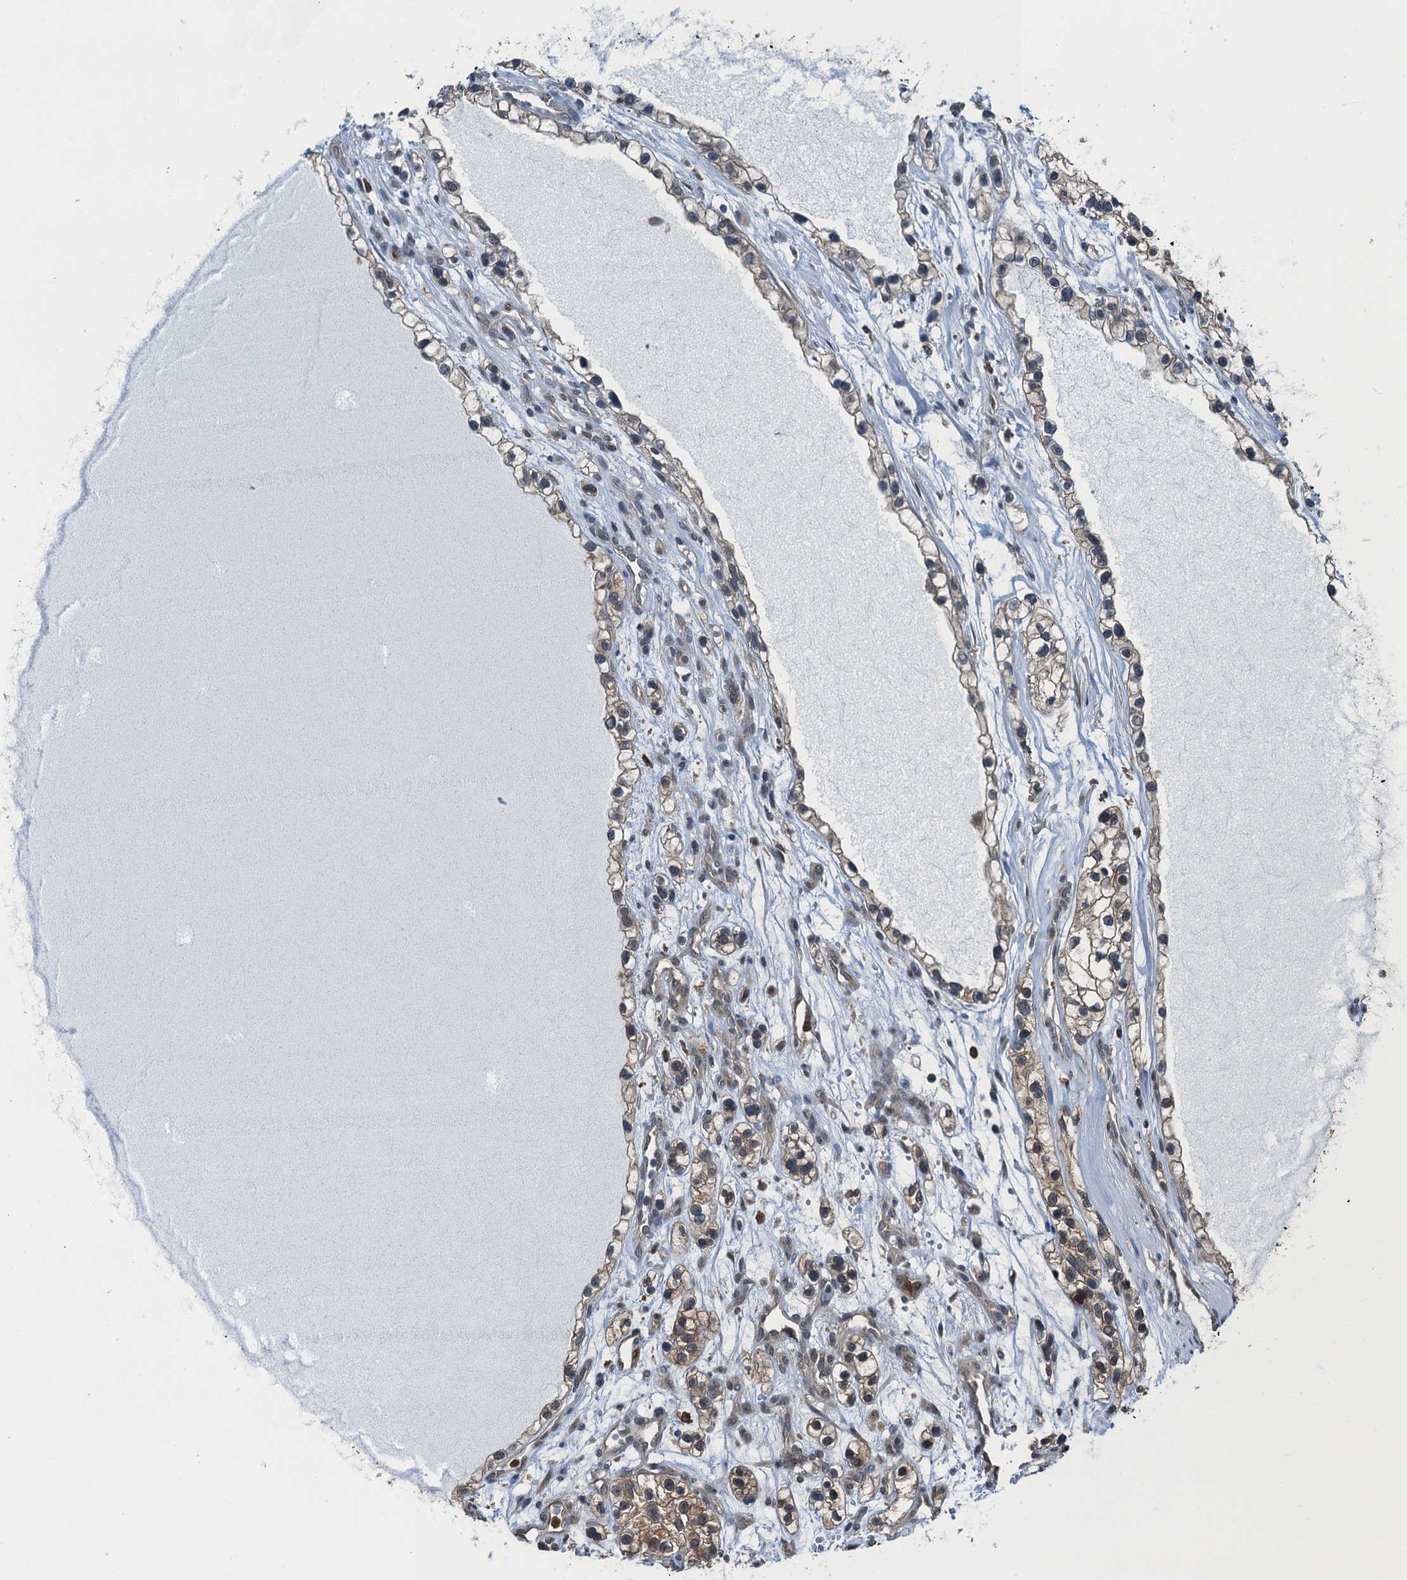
{"staining": {"intensity": "weak", "quantity": "<25%", "location": "cytoplasmic/membranous"}, "tissue": "renal cancer", "cell_type": "Tumor cells", "image_type": "cancer", "snomed": [{"axis": "morphology", "description": "Adenocarcinoma, NOS"}, {"axis": "topography", "description": "Kidney"}], "caption": "Renal adenocarcinoma was stained to show a protein in brown. There is no significant positivity in tumor cells.", "gene": "RNH1", "patient": {"sex": "female", "age": 57}}